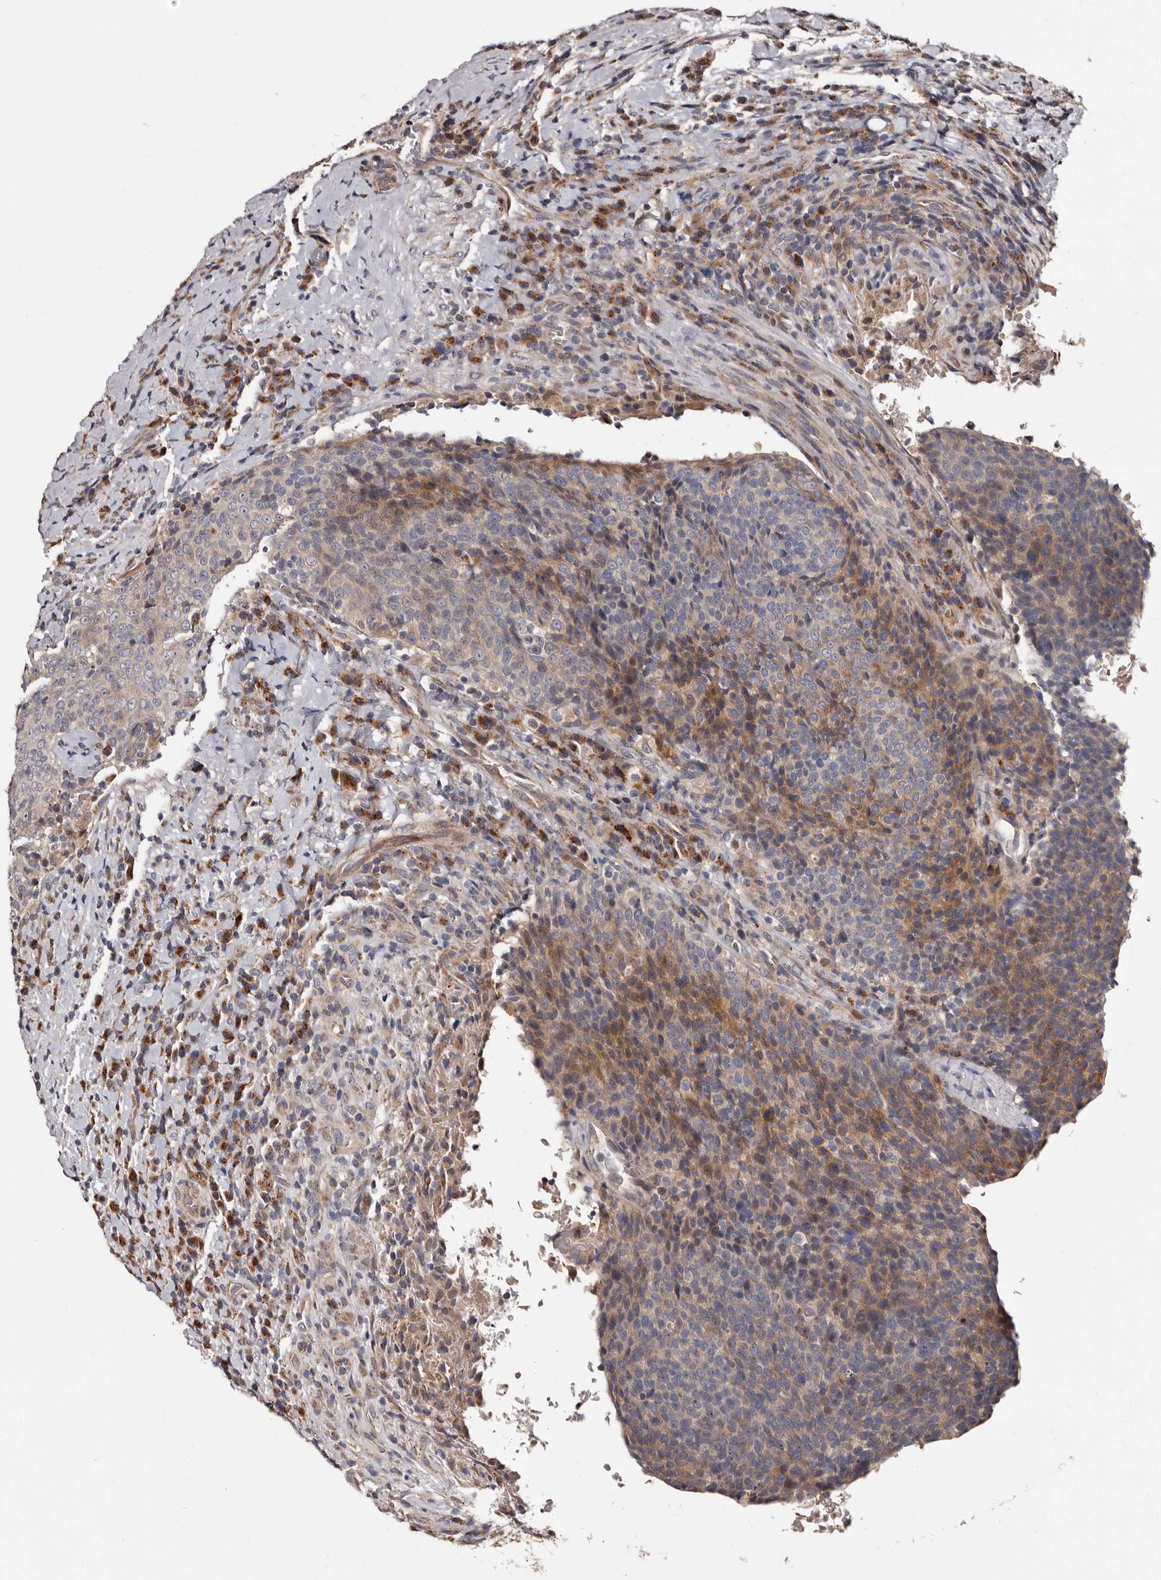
{"staining": {"intensity": "negative", "quantity": "none", "location": "none"}, "tissue": "head and neck cancer", "cell_type": "Tumor cells", "image_type": "cancer", "snomed": [{"axis": "morphology", "description": "Squamous cell carcinoma, NOS"}, {"axis": "morphology", "description": "Squamous cell carcinoma, metastatic, NOS"}, {"axis": "topography", "description": "Lymph node"}, {"axis": "topography", "description": "Head-Neck"}], "caption": "Histopathology image shows no protein expression in tumor cells of squamous cell carcinoma (head and neck) tissue. (DAB (3,3'-diaminobenzidine) IHC with hematoxylin counter stain).", "gene": "DNPH1", "patient": {"sex": "male", "age": 62}}